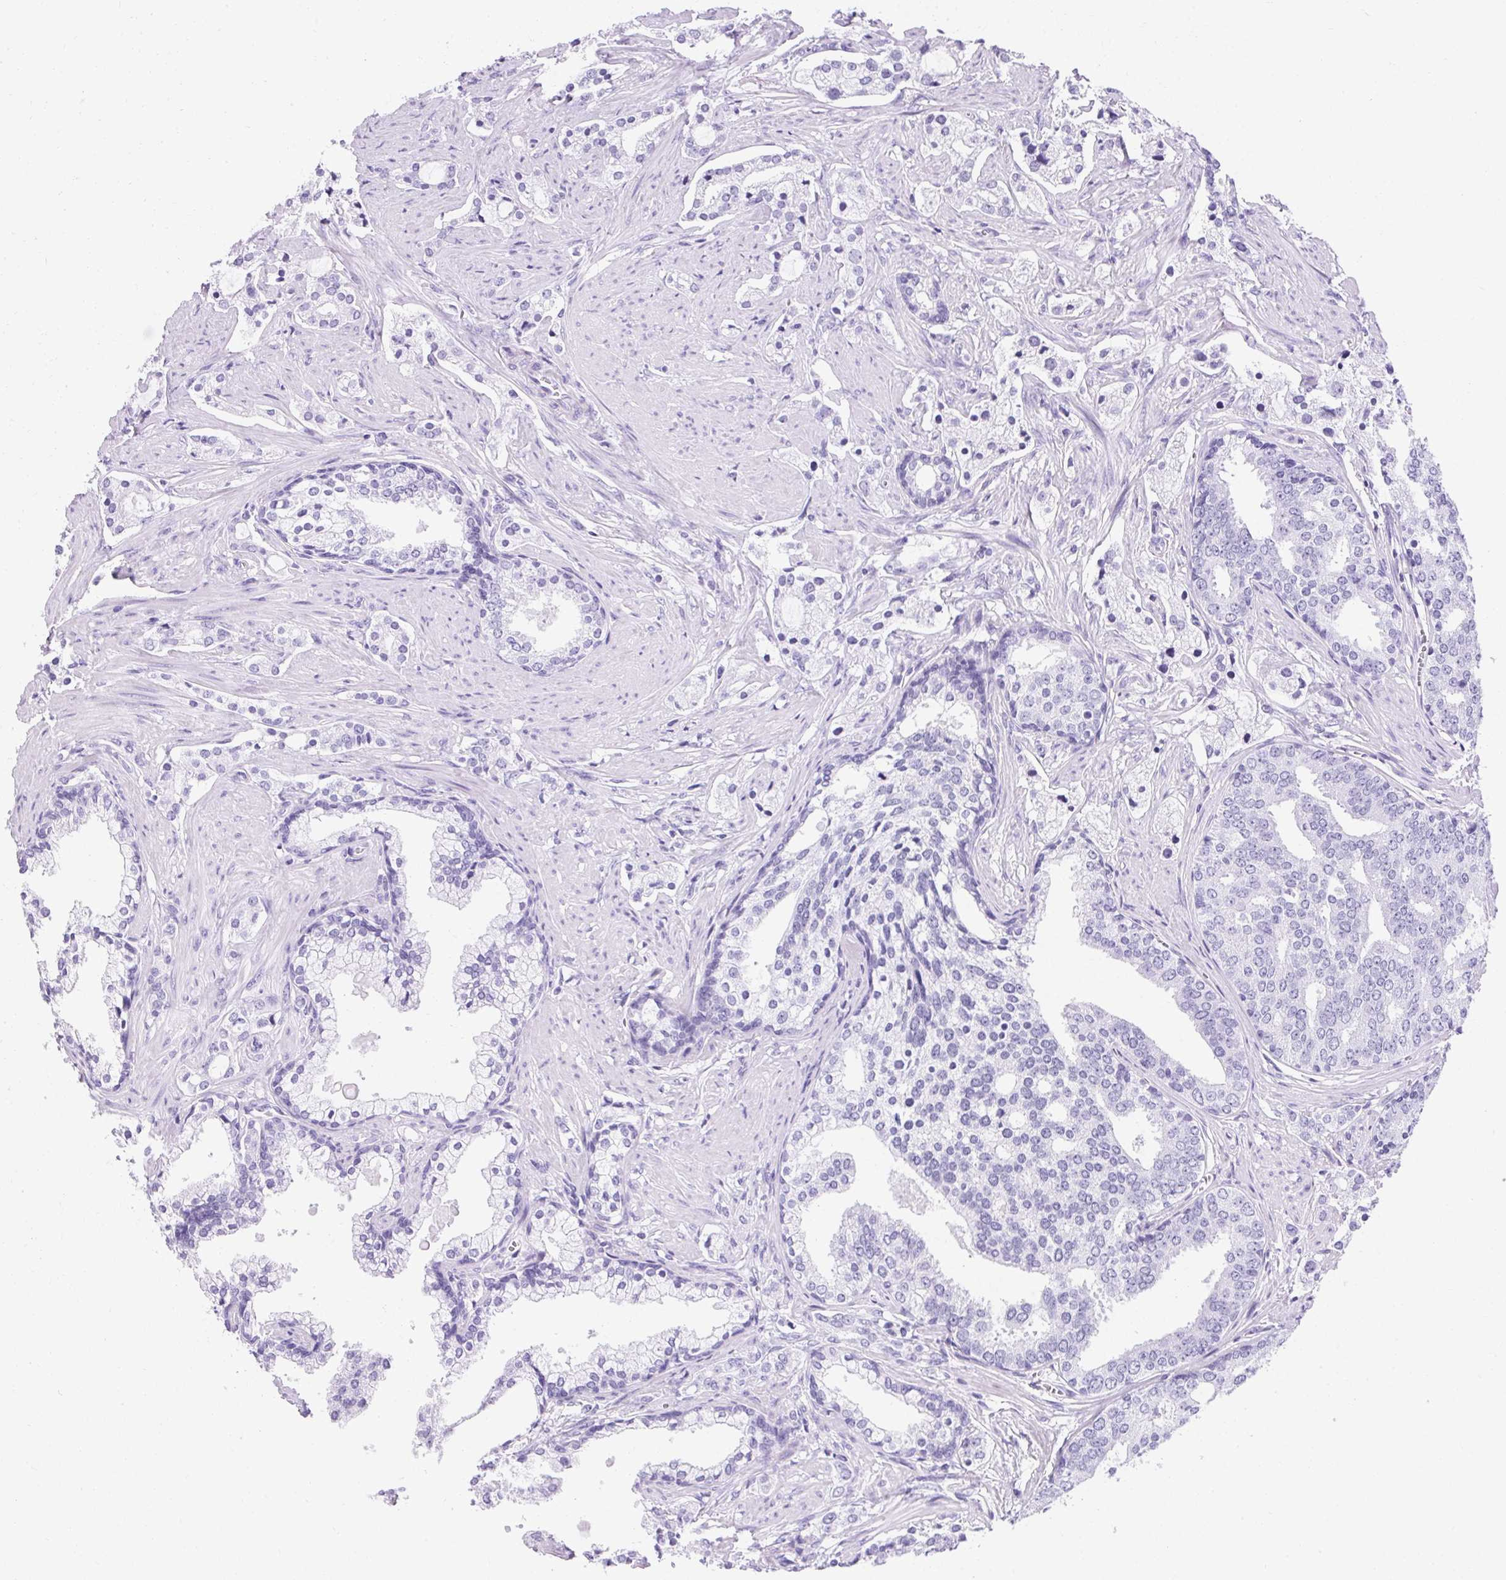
{"staining": {"intensity": "negative", "quantity": "none", "location": "none"}, "tissue": "prostate cancer", "cell_type": "Tumor cells", "image_type": "cancer", "snomed": [{"axis": "morphology", "description": "Adenocarcinoma, Medium grade"}, {"axis": "topography", "description": "Prostate"}], "caption": "This image is of prostate adenocarcinoma (medium-grade) stained with immunohistochemistry (IHC) to label a protein in brown with the nuclei are counter-stained blue. There is no positivity in tumor cells.", "gene": "ASGR2", "patient": {"sex": "male", "age": 57}}